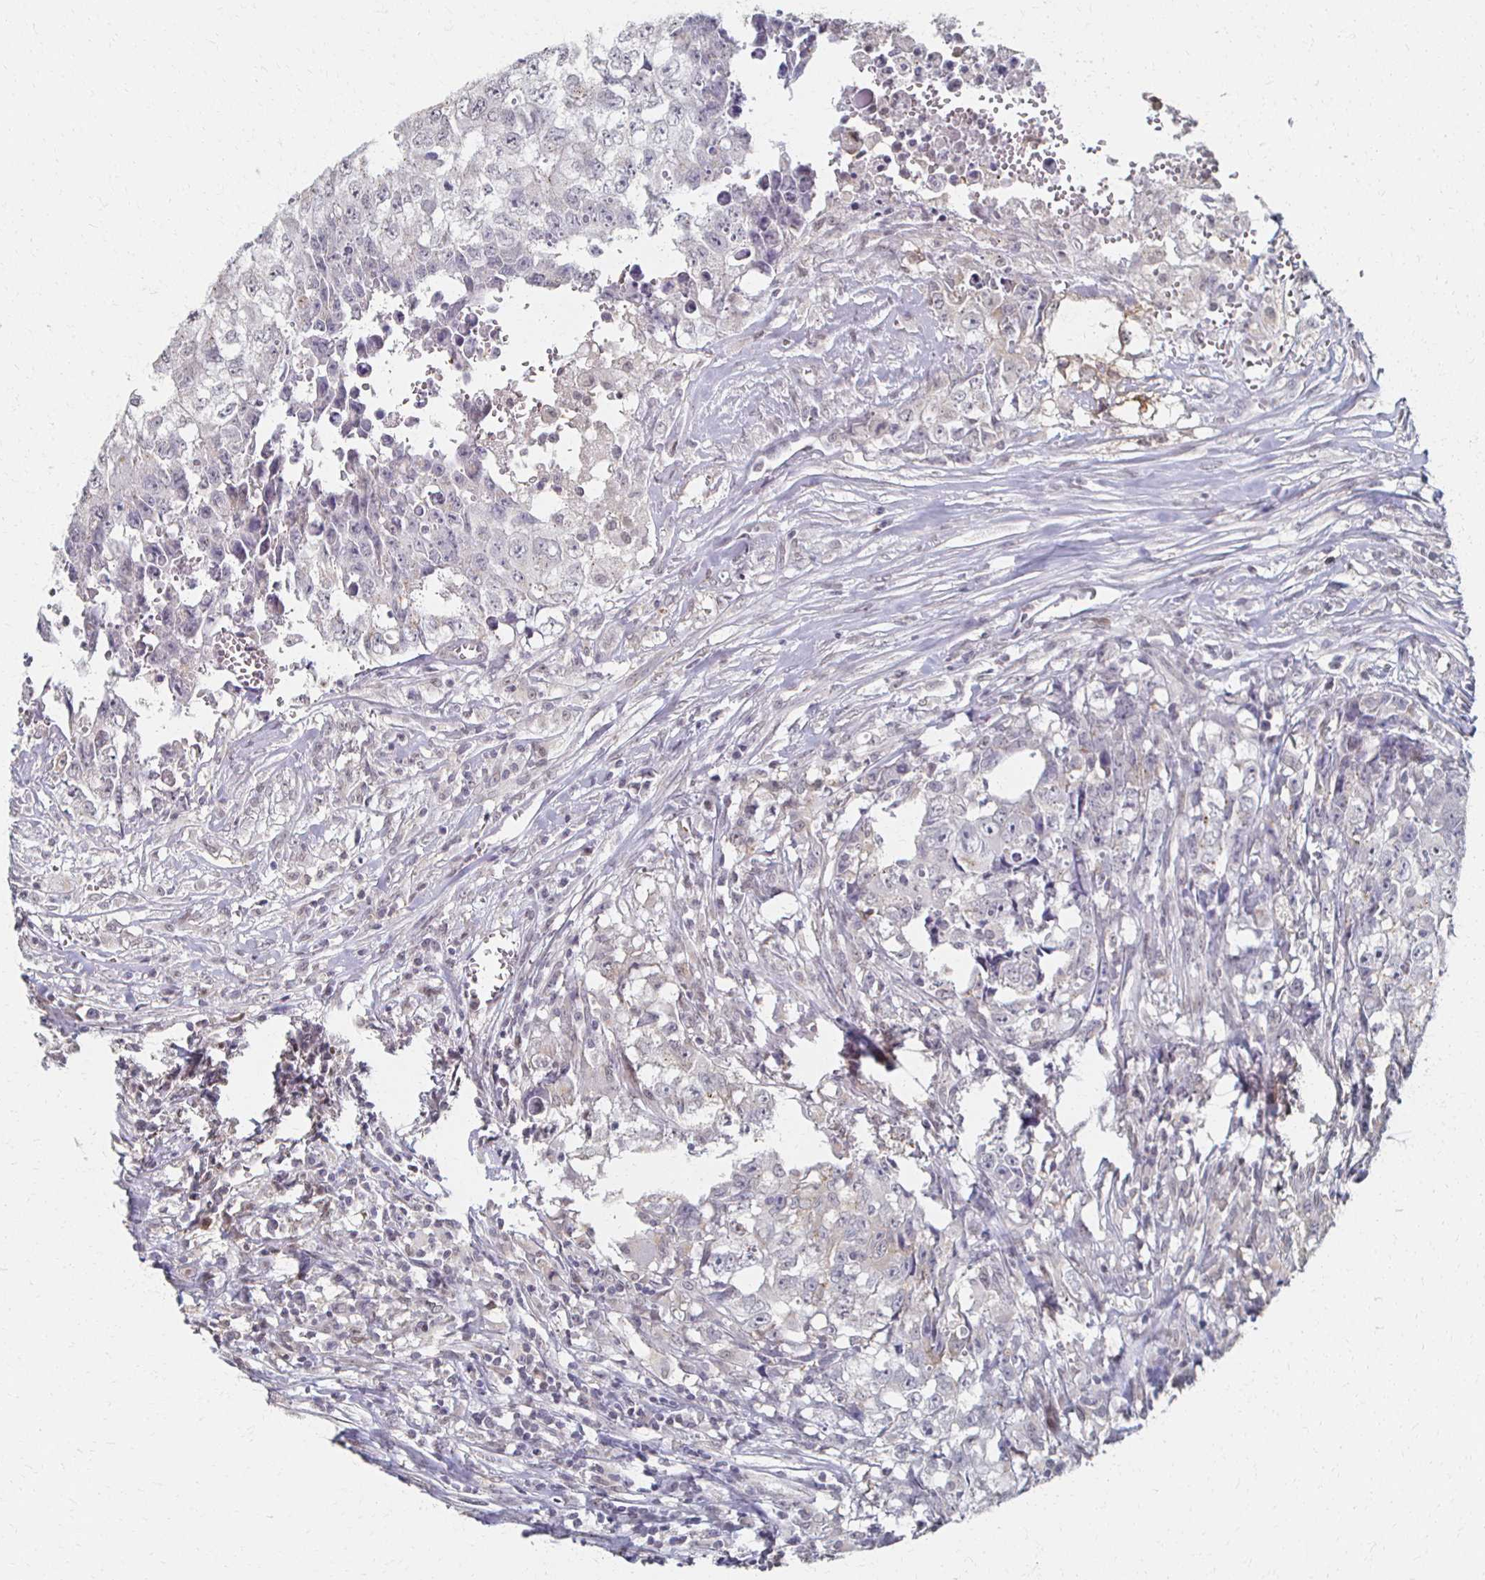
{"staining": {"intensity": "negative", "quantity": "none", "location": "none"}, "tissue": "testis cancer", "cell_type": "Tumor cells", "image_type": "cancer", "snomed": [{"axis": "morphology", "description": "Carcinoma, Embryonal, NOS"}, {"axis": "morphology", "description": "Teratoma, malignant, NOS"}, {"axis": "topography", "description": "Testis"}], "caption": "High power microscopy image of an IHC photomicrograph of testis cancer (malignant teratoma), revealing no significant positivity in tumor cells. The staining is performed using DAB (3,3'-diaminobenzidine) brown chromogen with nuclei counter-stained in using hematoxylin.", "gene": "DAB1", "patient": {"sex": "male", "age": 24}}